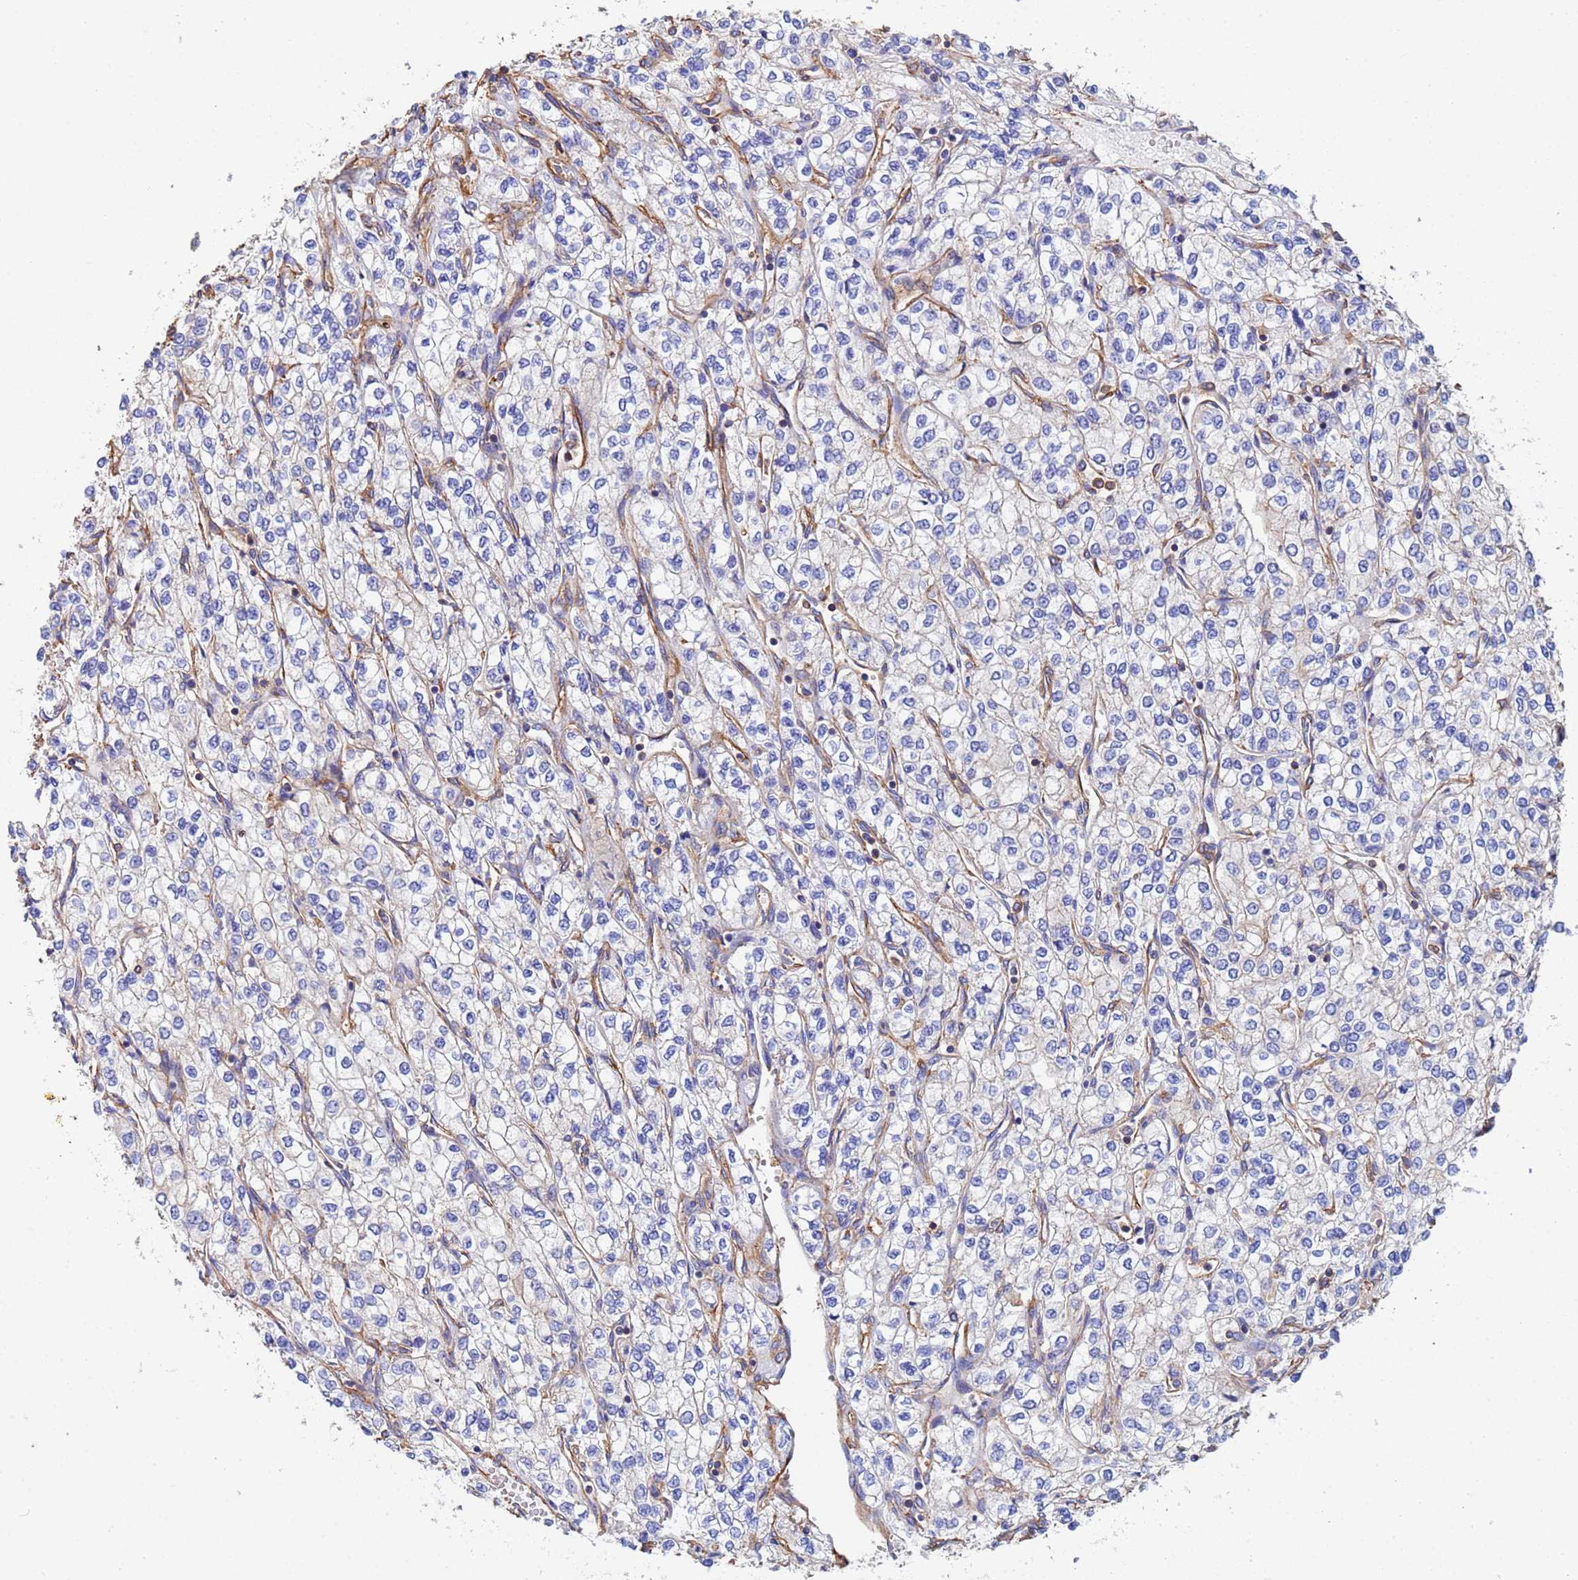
{"staining": {"intensity": "negative", "quantity": "none", "location": "none"}, "tissue": "renal cancer", "cell_type": "Tumor cells", "image_type": "cancer", "snomed": [{"axis": "morphology", "description": "Adenocarcinoma, NOS"}, {"axis": "topography", "description": "Kidney"}], "caption": "High power microscopy micrograph of an immunohistochemistry micrograph of adenocarcinoma (renal), revealing no significant staining in tumor cells. The staining is performed using DAB brown chromogen with nuclei counter-stained in using hematoxylin.", "gene": "MYL12A", "patient": {"sex": "male", "age": 80}}